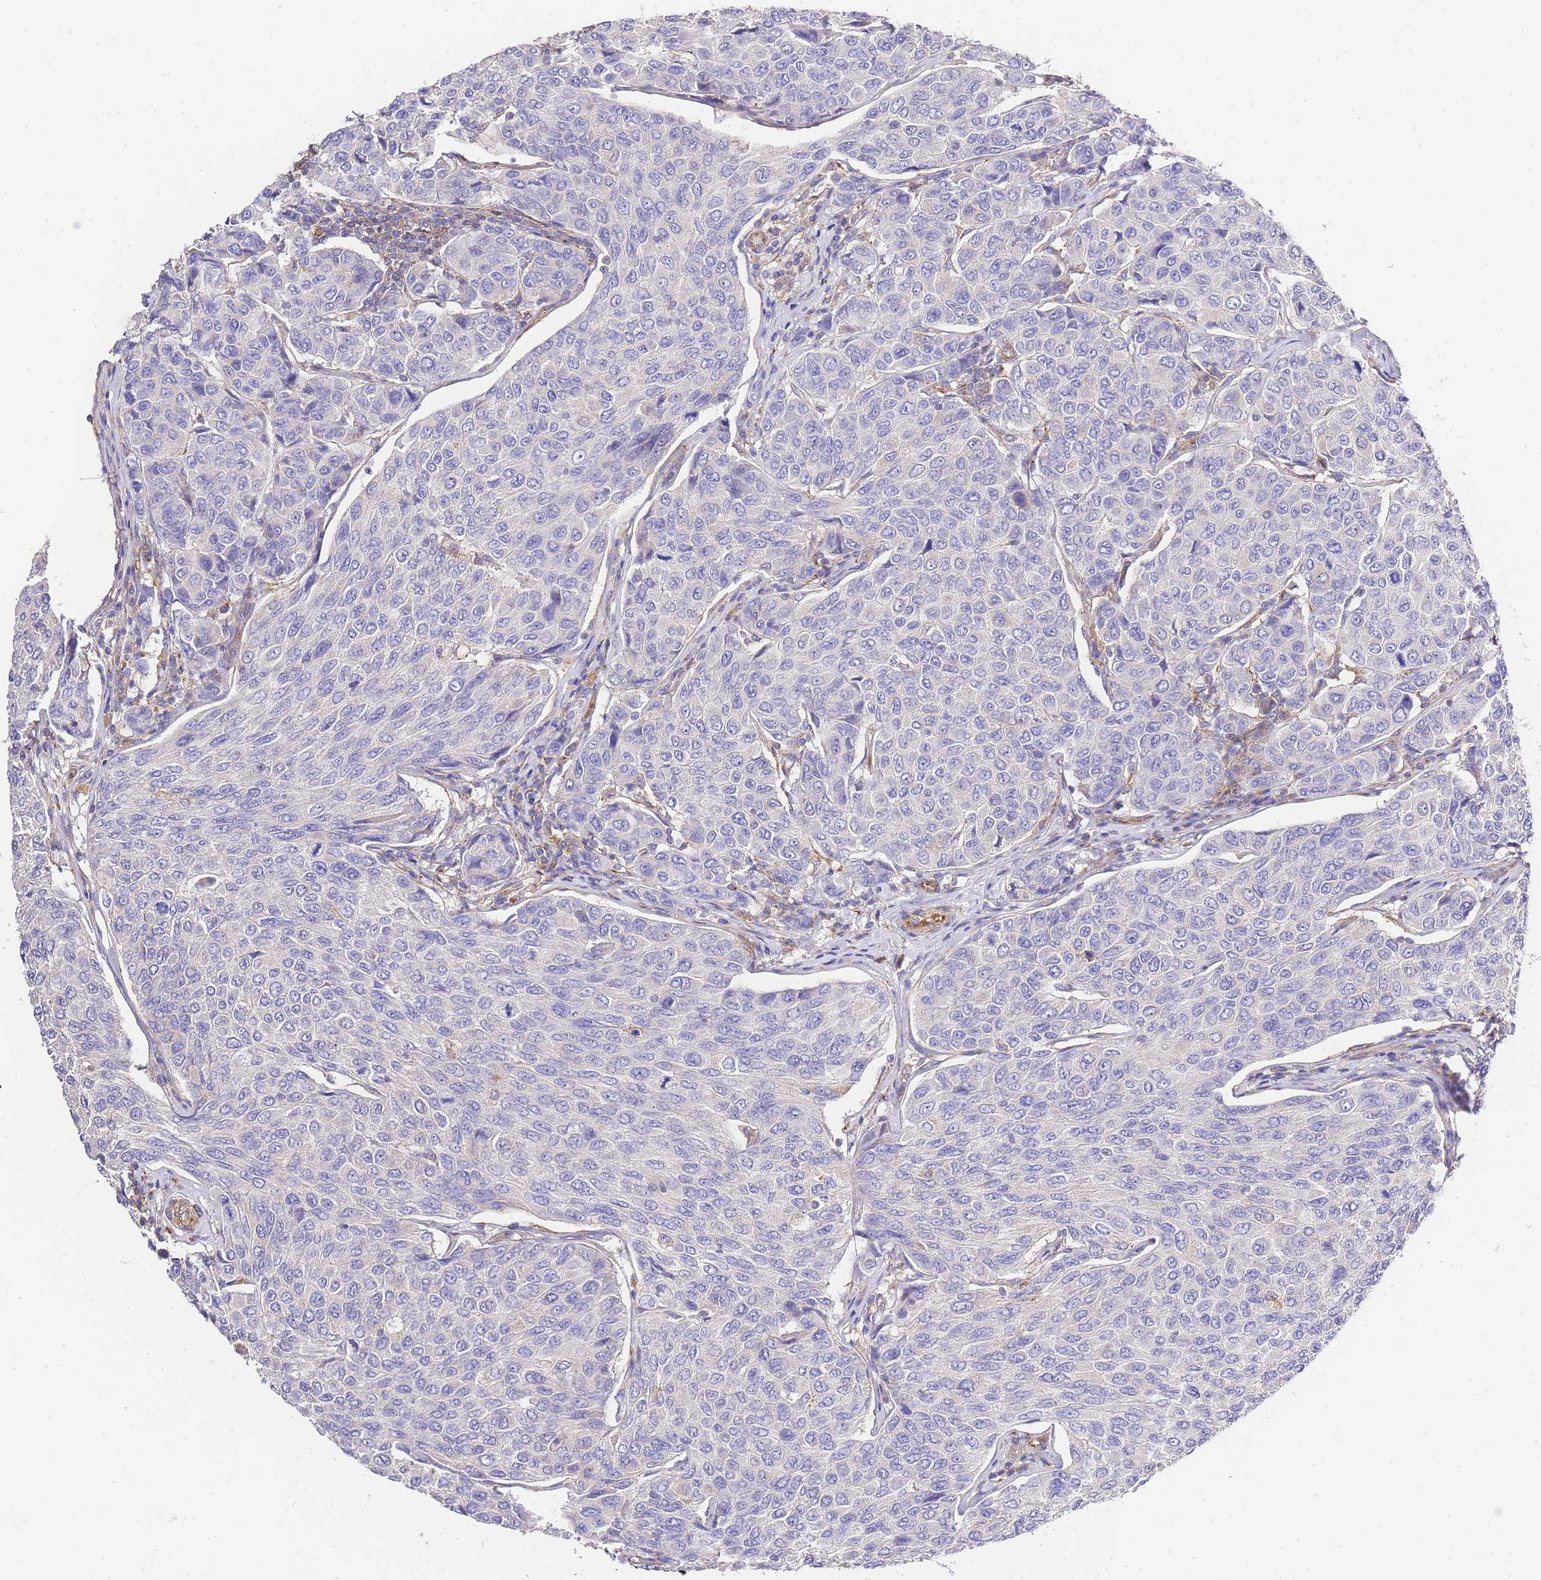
{"staining": {"intensity": "negative", "quantity": "none", "location": "none"}, "tissue": "breast cancer", "cell_type": "Tumor cells", "image_type": "cancer", "snomed": [{"axis": "morphology", "description": "Duct carcinoma"}, {"axis": "topography", "description": "Breast"}], "caption": "Histopathology image shows no significant protein expression in tumor cells of breast cancer.", "gene": "INSYN2B", "patient": {"sex": "female", "age": 55}}